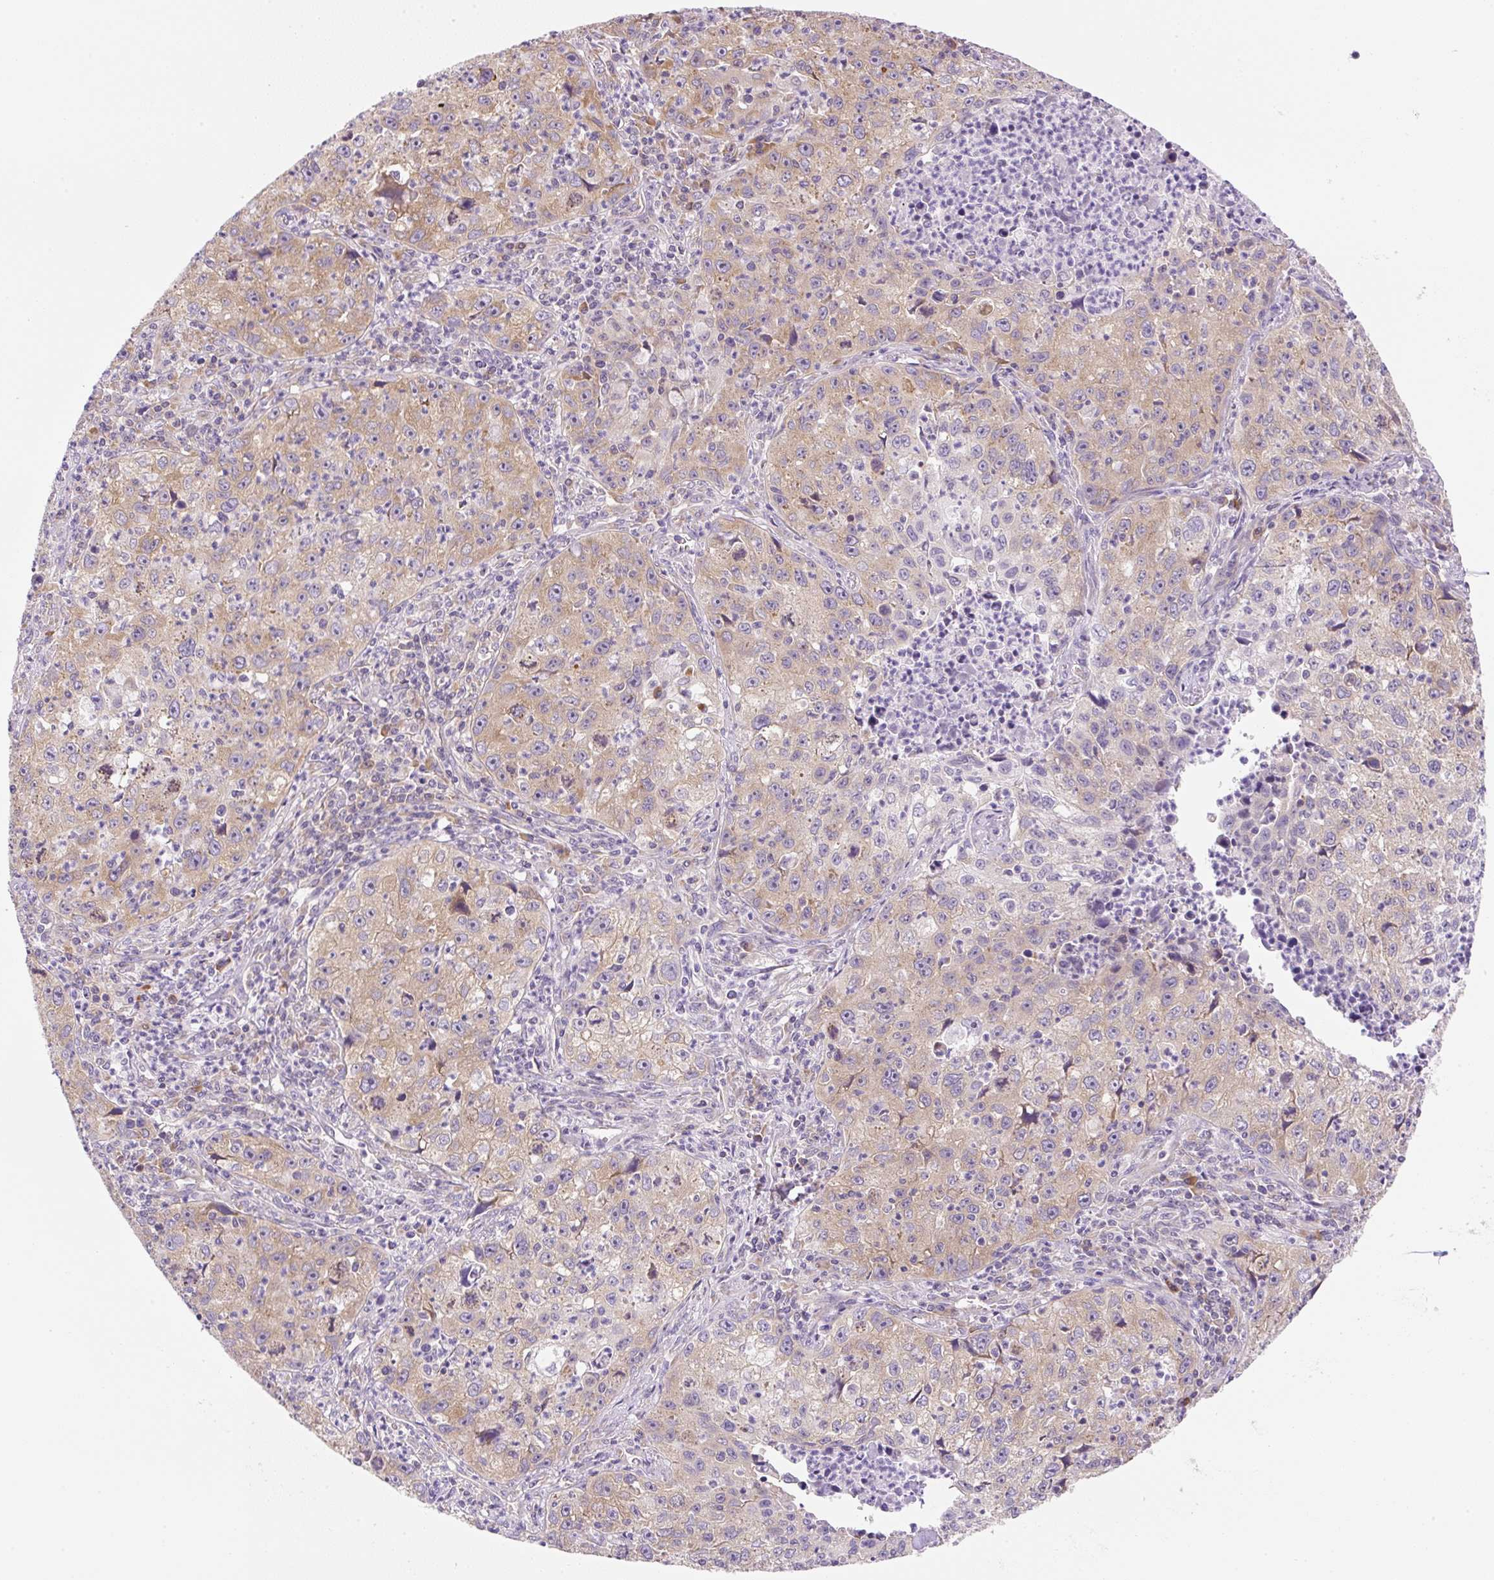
{"staining": {"intensity": "moderate", "quantity": "25%-75%", "location": "cytoplasmic/membranous"}, "tissue": "lung cancer", "cell_type": "Tumor cells", "image_type": "cancer", "snomed": [{"axis": "morphology", "description": "Squamous cell carcinoma, NOS"}, {"axis": "topography", "description": "Lung"}], "caption": "An image showing moderate cytoplasmic/membranous positivity in approximately 25%-75% of tumor cells in lung squamous cell carcinoma, as visualized by brown immunohistochemical staining.", "gene": "RPL18A", "patient": {"sex": "male", "age": 71}}